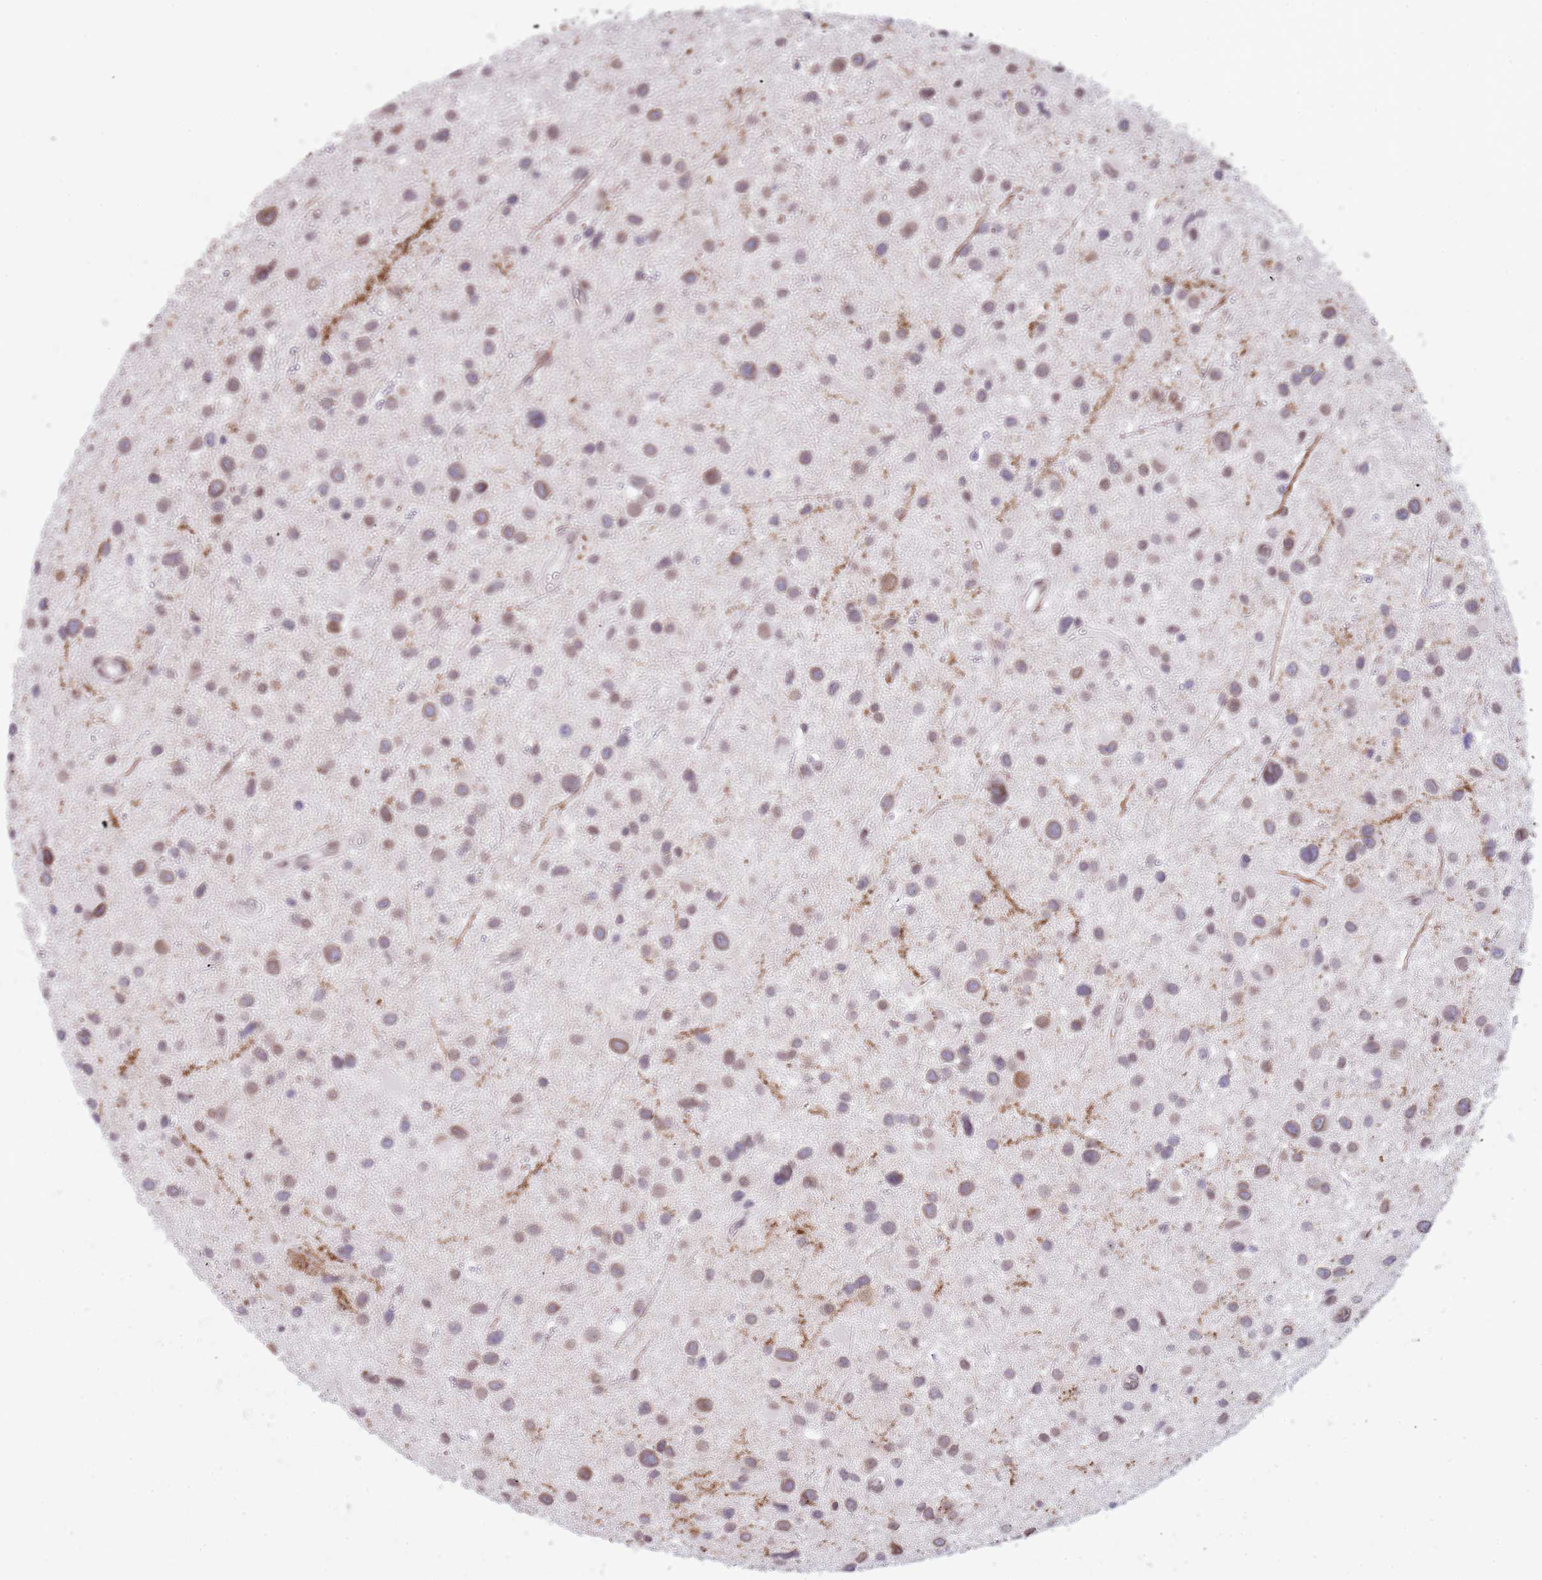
{"staining": {"intensity": "weak", "quantity": ">75%", "location": "cytoplasmic/membranous,nuclear"}, "tissue": "glioma", "cell_type": "Tumor cells", "image_type": "cancer", "snomed": [{"axis": "morphology", "description": "Glioma, malignant, Low grade"}, {"axis": "topography", "description": "Brain"}], "caption": "Immunohistochemistry (IHC) (DAB (3,3'-diaminobenzidine)) staining of human glioma exhibits weak cytoplasmic/membranous and nuclear protein positivity in approximately >75% of tumor cells.", "gene": "KLHDC2", "patient": {"sex": "female", "age": 32}}